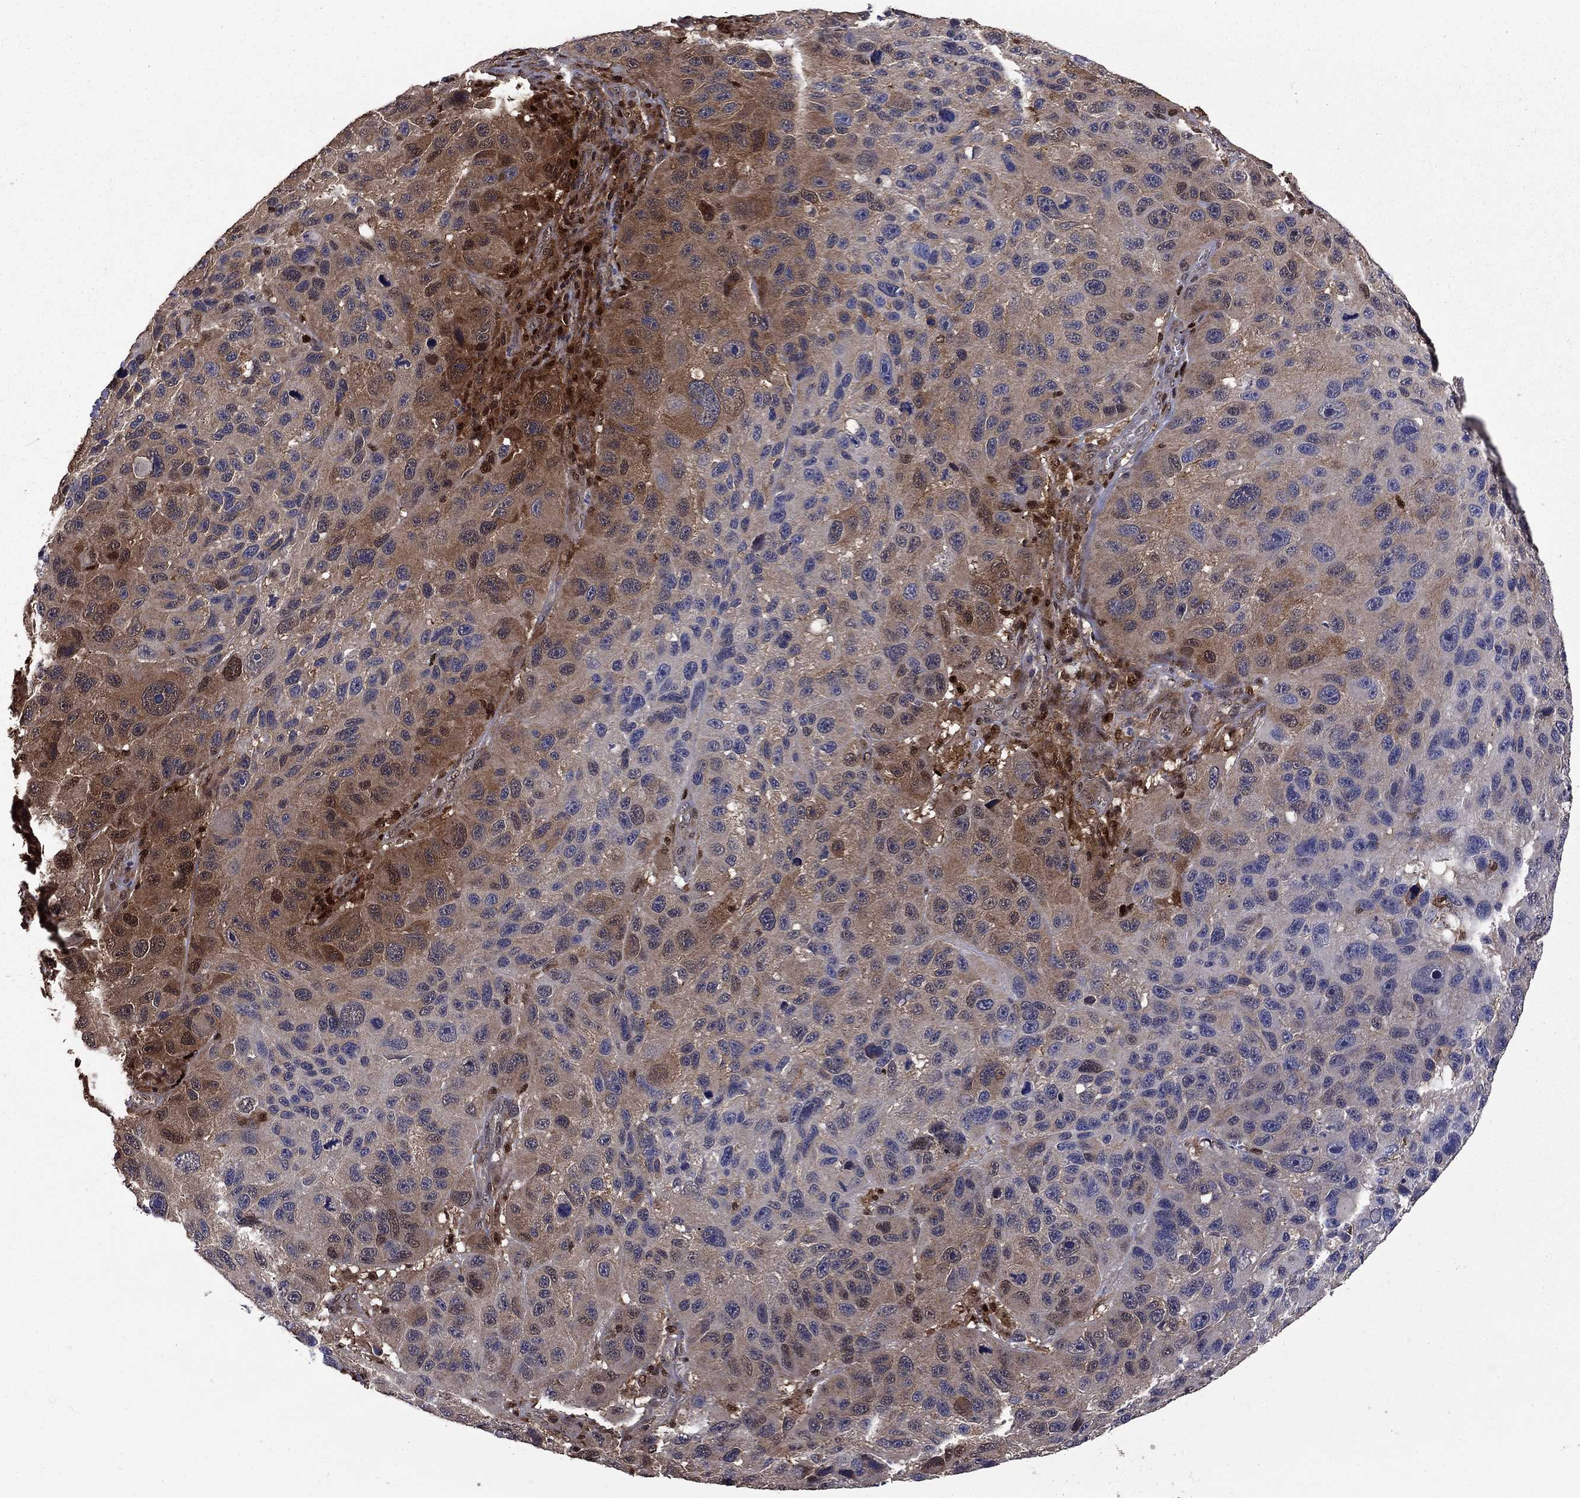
{"staining": {"intensity": "moderate", "quantity": "<25%", "location": "cytoplasmic/membranous"}, "tissue": "melanoma", "cell_type": "Tumor cells", "image_type": "cancer", "snomed": [{"axis": "morphology", "description": "Malignant melanoma, NOS"}, {"axis": "topography", "description": "Skin"}], "caption": "An immunohistochemistry (IHC) photomicrograph of neoplastic tissue is shown. Protein staining in brown highlights moderate cytoplasmic/membranous positivity in melanoma within tumor cells. The staining was performed using DAB, with brown indicating positive protein expression. Nuclei are stained blue with hematoxylin.", "gene": "APPBP2", "patient": {"sex": "male", "age": 53}}